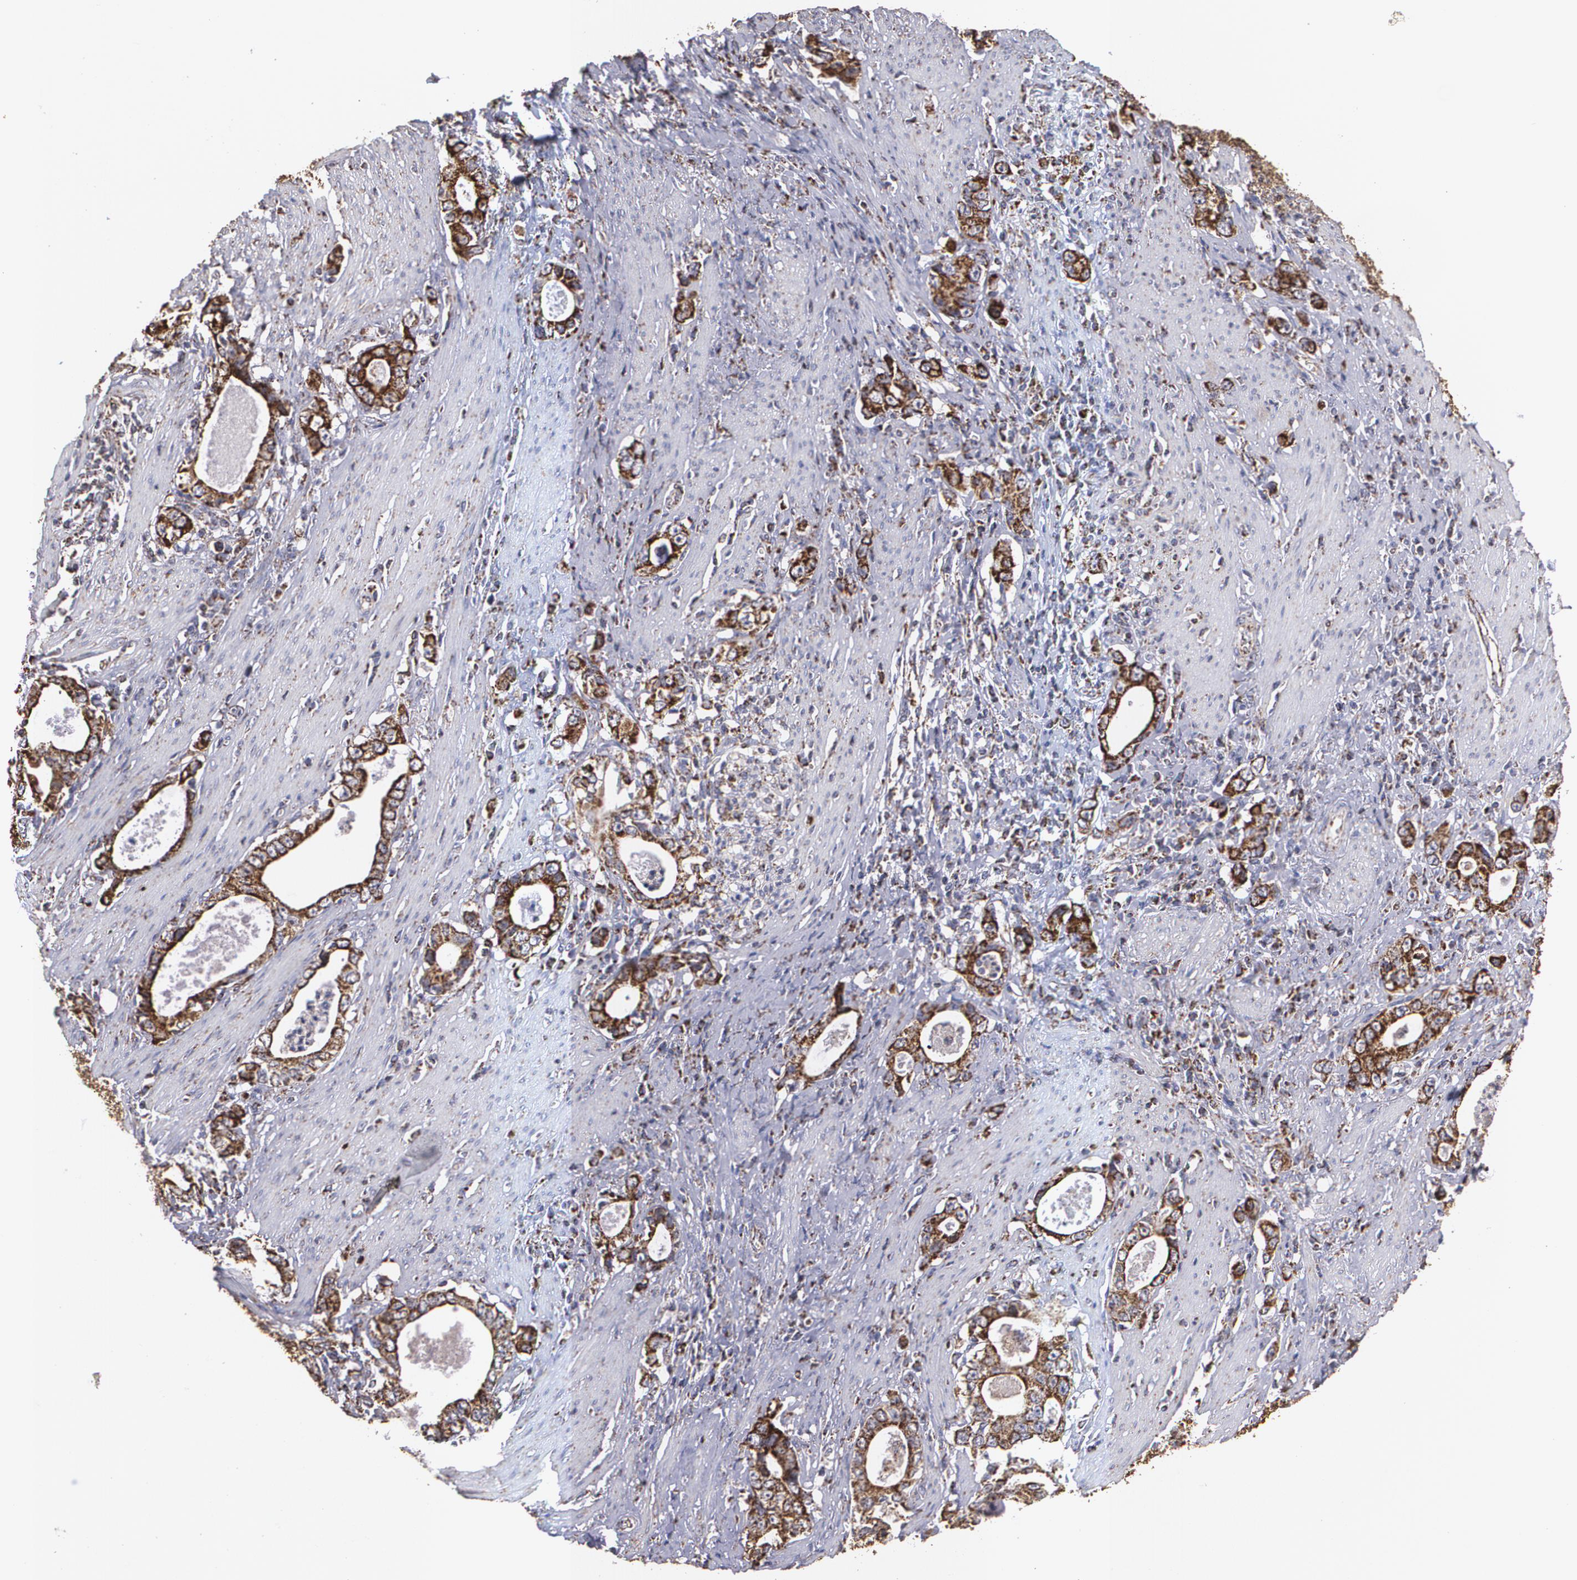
{"staining": {"intensity": "moderate", "quantity": ">75%", "location": "cytoplasmic/membranous"}, "tissue": "stomach cancer", "cell_type": "Tumor cells", "image_type": "cancer", "snomed": [{"axis": "morphology", "description": "Adenocarcinoma, NOS"}, {"axis": "topography", "description": "Stomach, lower"}], "caption": "DAB (3,3'-diaminobenzidine) immunohistochemical staining of human stomach adenocarcinoma shows moderate cytoplasmic/membranous protein expression in approximately >75% of tumor cells.", "gene": "HSPD1", "patient": {"sex": "female", "age": 72}}